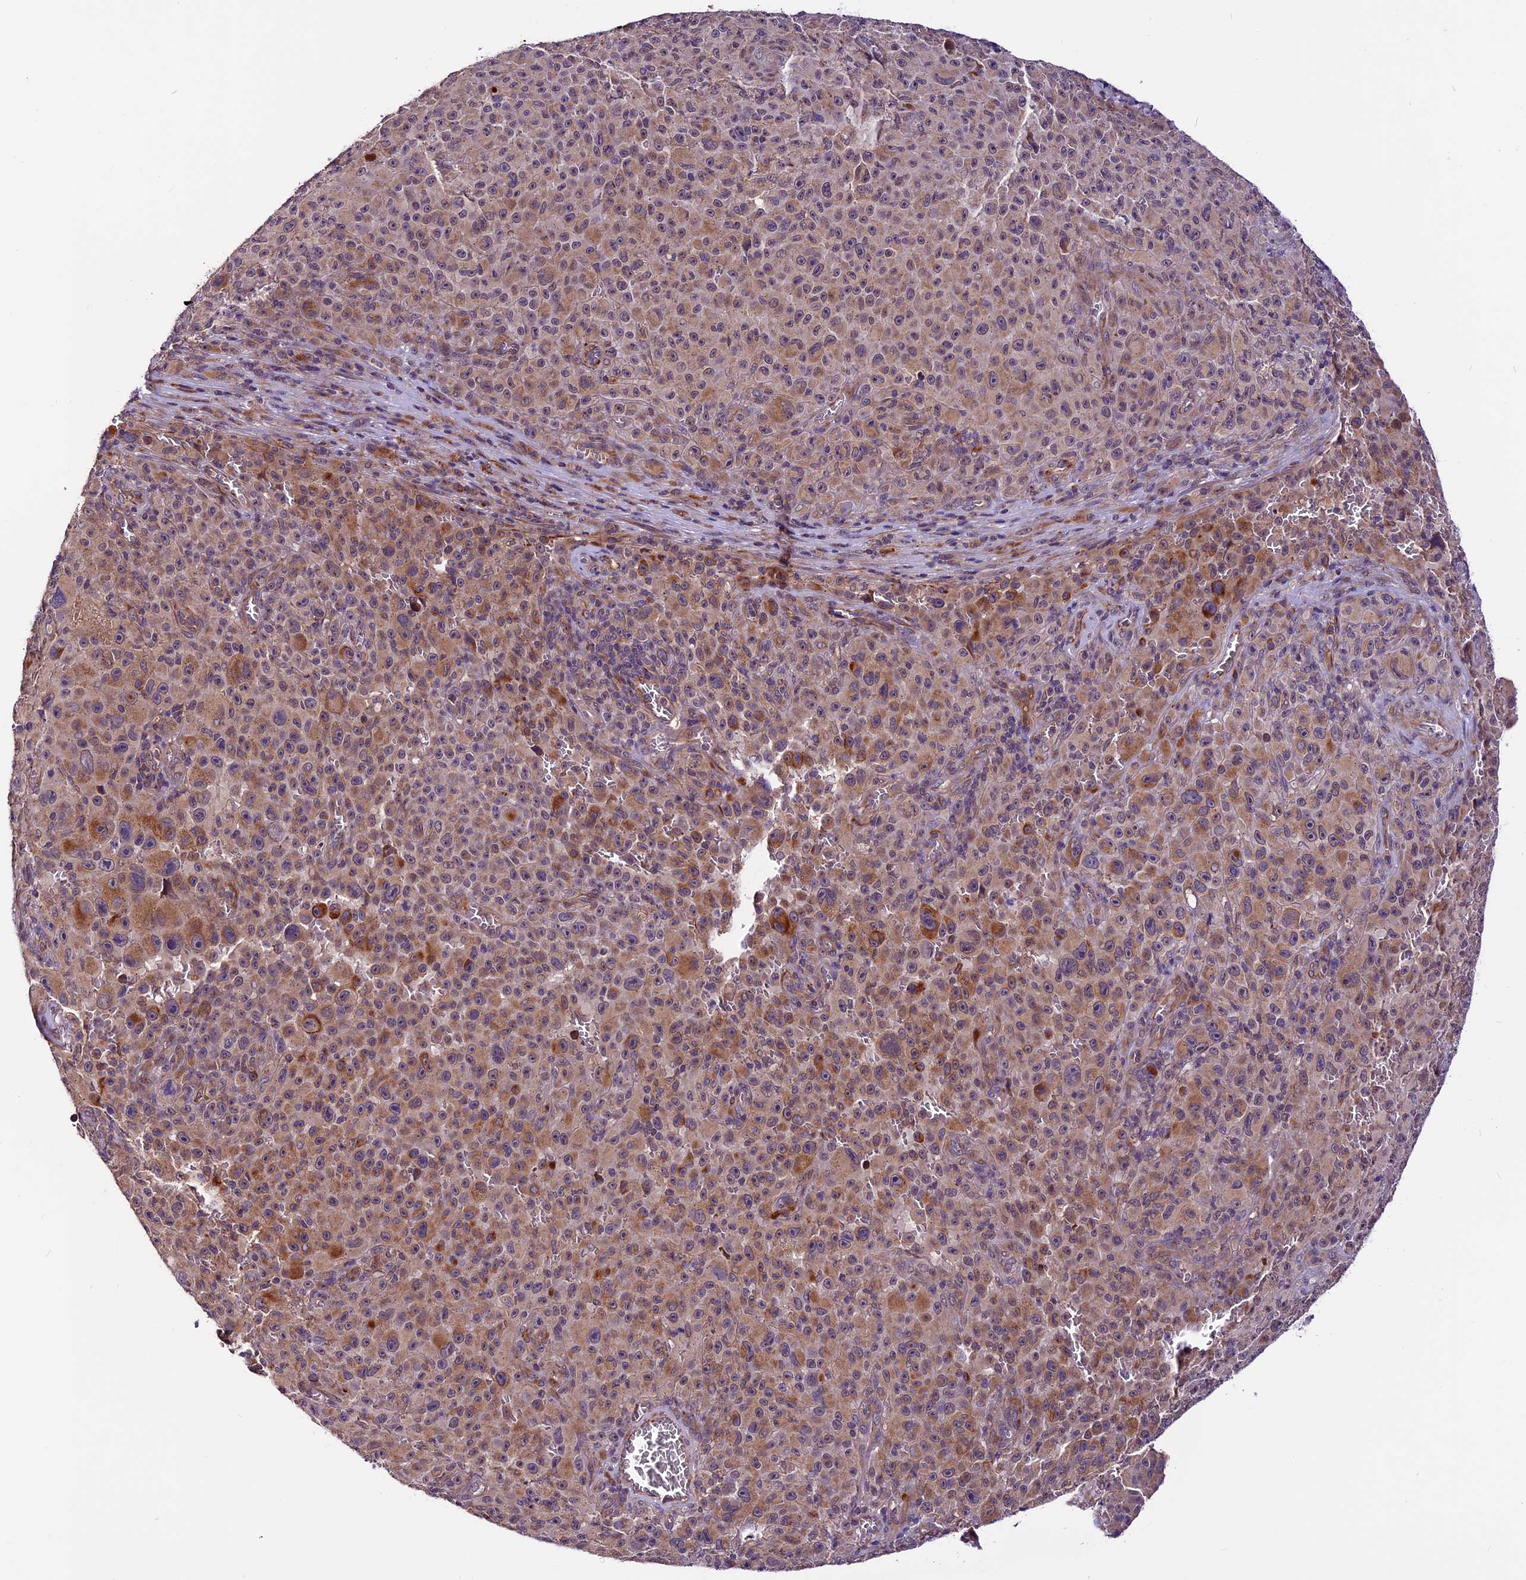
{"staining": {"intensity": "moderate", "quantity": ">75%", "location": "cytoplasmic/membranous"}, "tissue": "melanoma", "cell_type": "Tumor cells", "image_type": "cancer", "snomed": [{"axis": "morphology", "description": "Malignant melanoma, NOS"}, {"axis": "topography", "description": "Skin"}], "caption": "High-power microscopy captured an IHC image of malignant melanoma, revealing moderate cytoplasmic/membranous positivity in about >75% of tumor cells.", "gene": "RINL", "patient": {"sex": "female", "age": 82}}